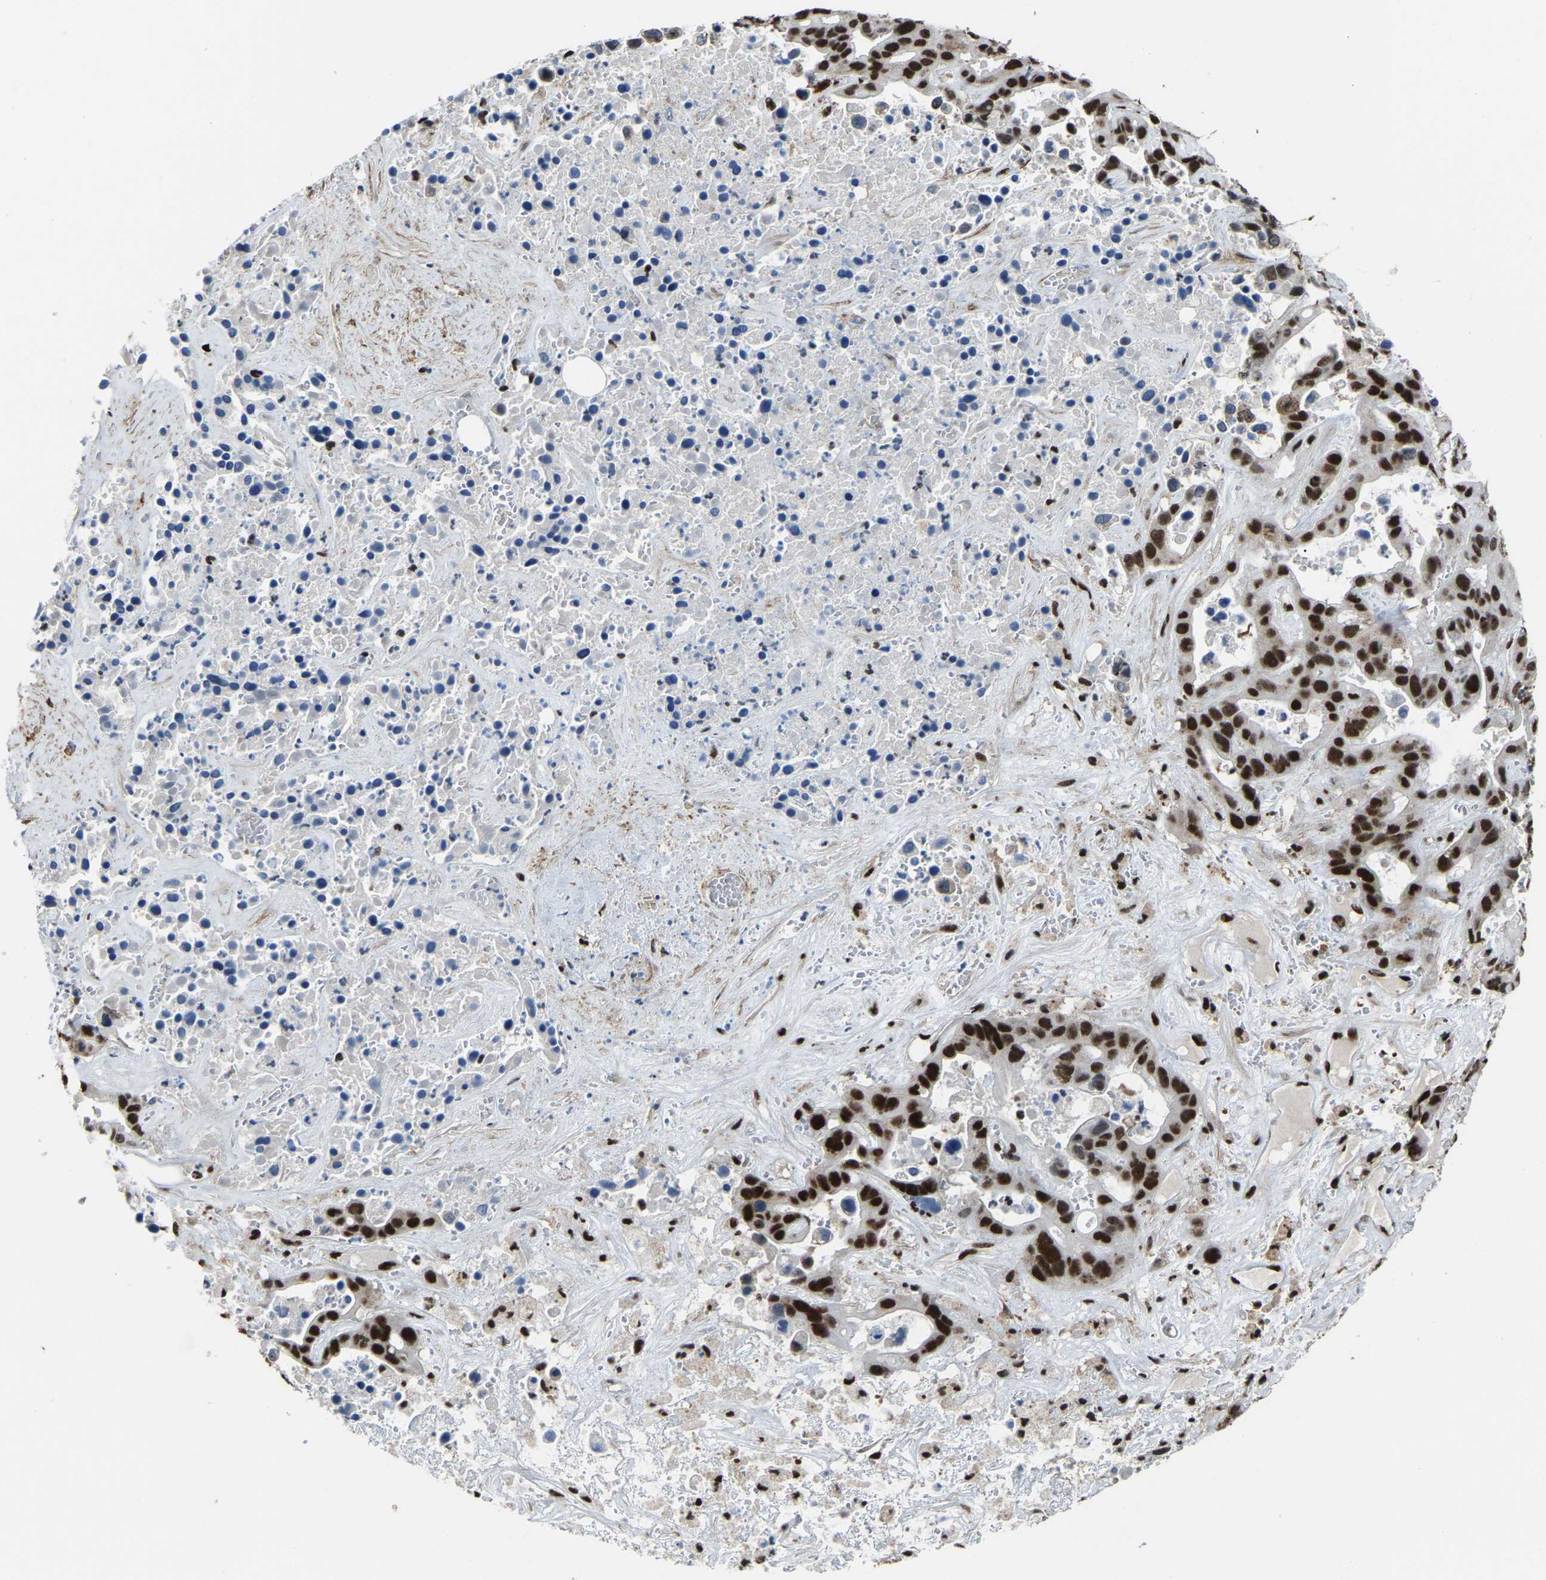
{"staining": {"intensity": "strong", "quantity": ">75%", "location": "nuclear"}, "tissue": "liver cancer", "cell_type": "Tumor cells", "image_type": "cancer", "snomed": [{"axis": "morphology", "description": "Cholangiocarcinoma"}, {"axis": "topography", "description": "Liver"}], "caption": "This micrograph shows immunohistochemistry (IHC) staining of human liver cholangiocarcinoma, with high strong nuclear staining in about >75% of tumor cells.", "gene": "DDX5", "patient": {"sex": "female", "age": 65}}